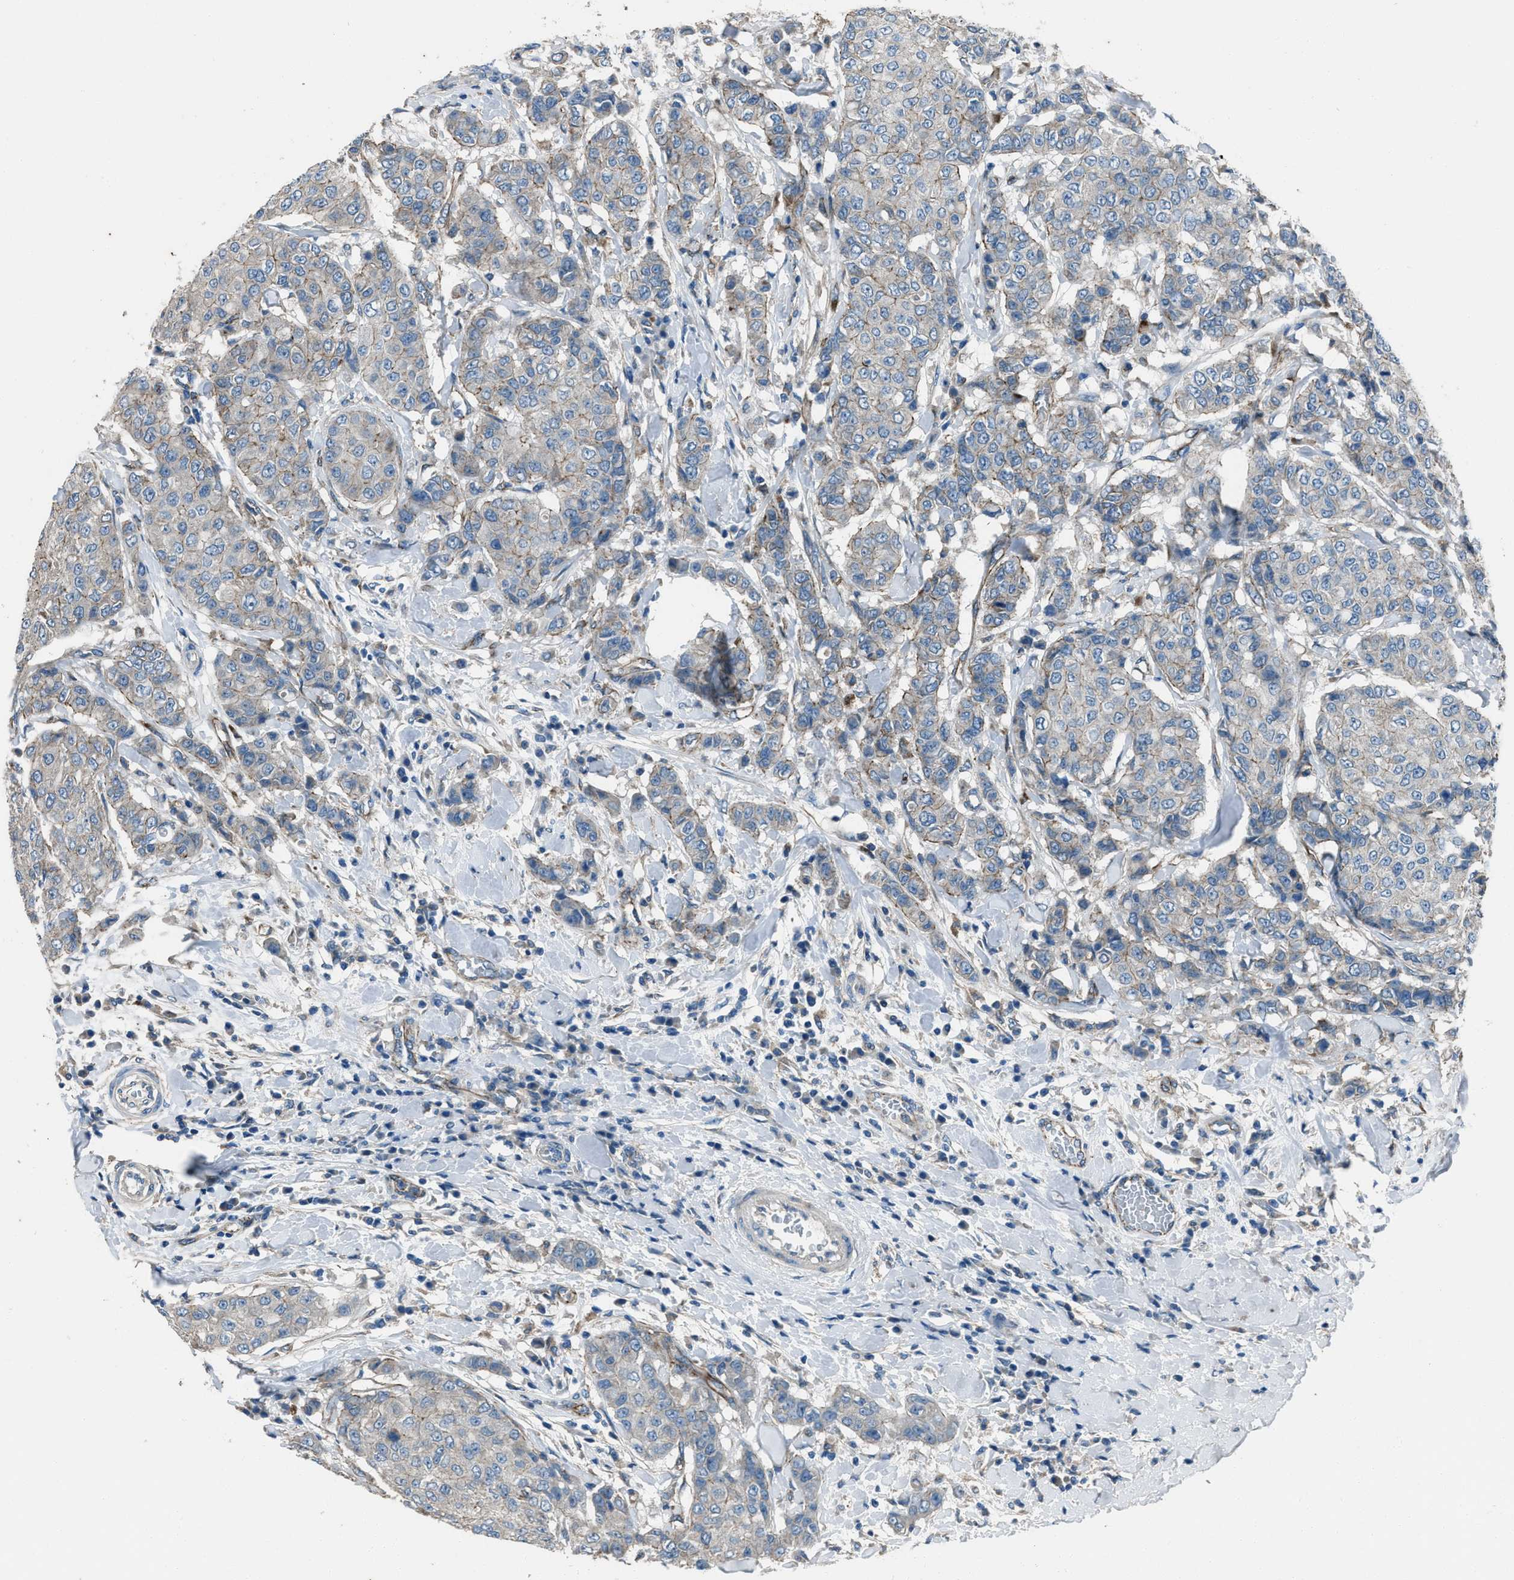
{"staining": {"intensity": "weak", "quantity": "<25%", "location": "cytoplasmic/membranous"}, "tissue": "breast cancer", "cell_type": "Tumor cells", "image_type": "cancer", "snomed": [{"axis": "morphology", "description": "Duct carcinoma"}, {"axis": "topography", "description": "Breast"}], "caption": "Immunohistochemistry micrograph of breast invasive ductal carcinoma stained for a protein (brown), which demonstrates no positivity in tumor cells.", "gene": "SVIL", "patient": {"sex": "female", "age": 27}}